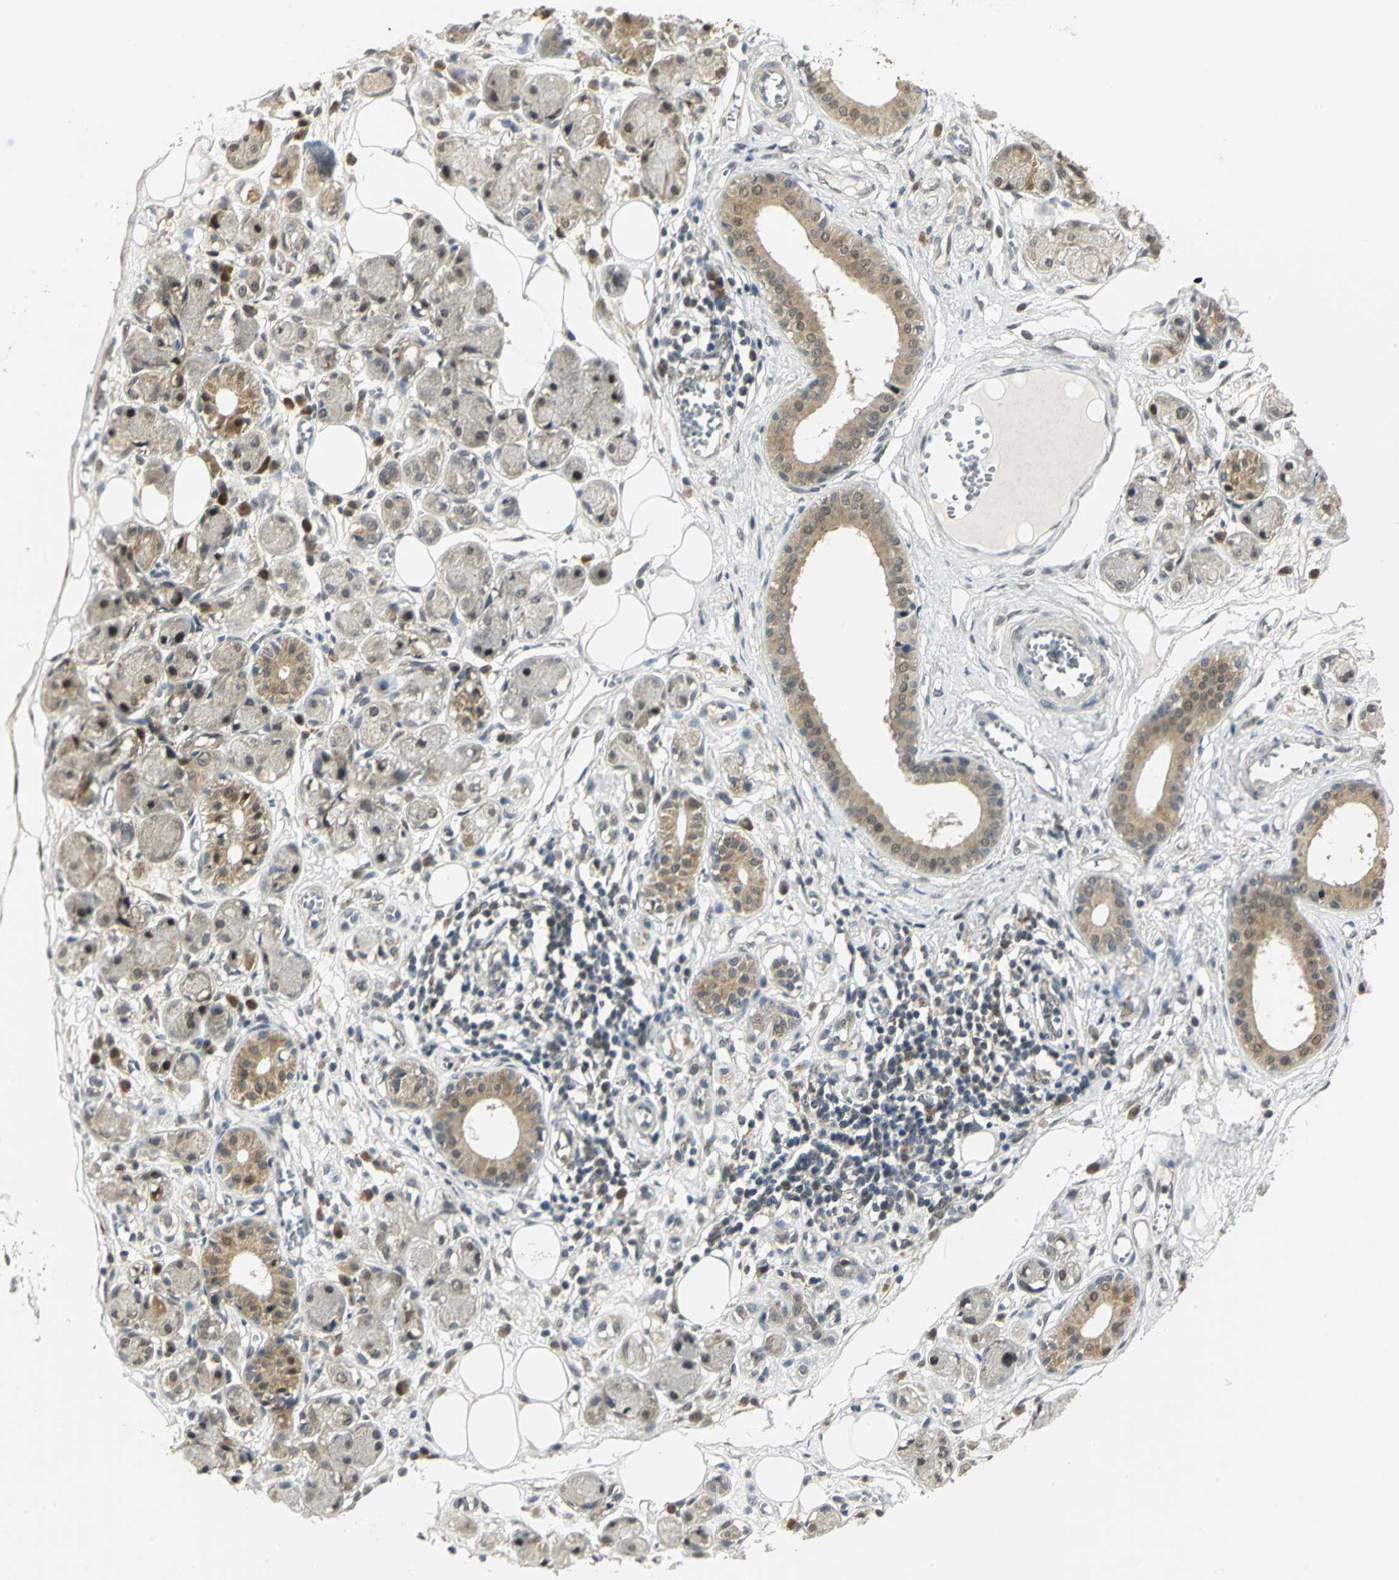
{"staining": {"intensity": "moderate", "quantity": ">75%", "location": "nuclear"}, "tissue": "adipose tissue", "cell_type": "Adipocytes", "image_type": "normal", "snomed": [{"axis": "morphology", "description": "Normal tissue, NOS"}, {"axis": "morphology", "description": "Inflammation, NOS"}, {"axis": "topography", "description": "Vascular tissue"}, {"axis": "topography", "description": "Salivary gland"}], "caption": "Moderate nuclear protein expression is appreciated in approximately >75% of adipocytes in adipose tissue. Nuclei are stained in blue.", "gene": "PSMC4", "patient": {"sex": "female", "age": 75}}